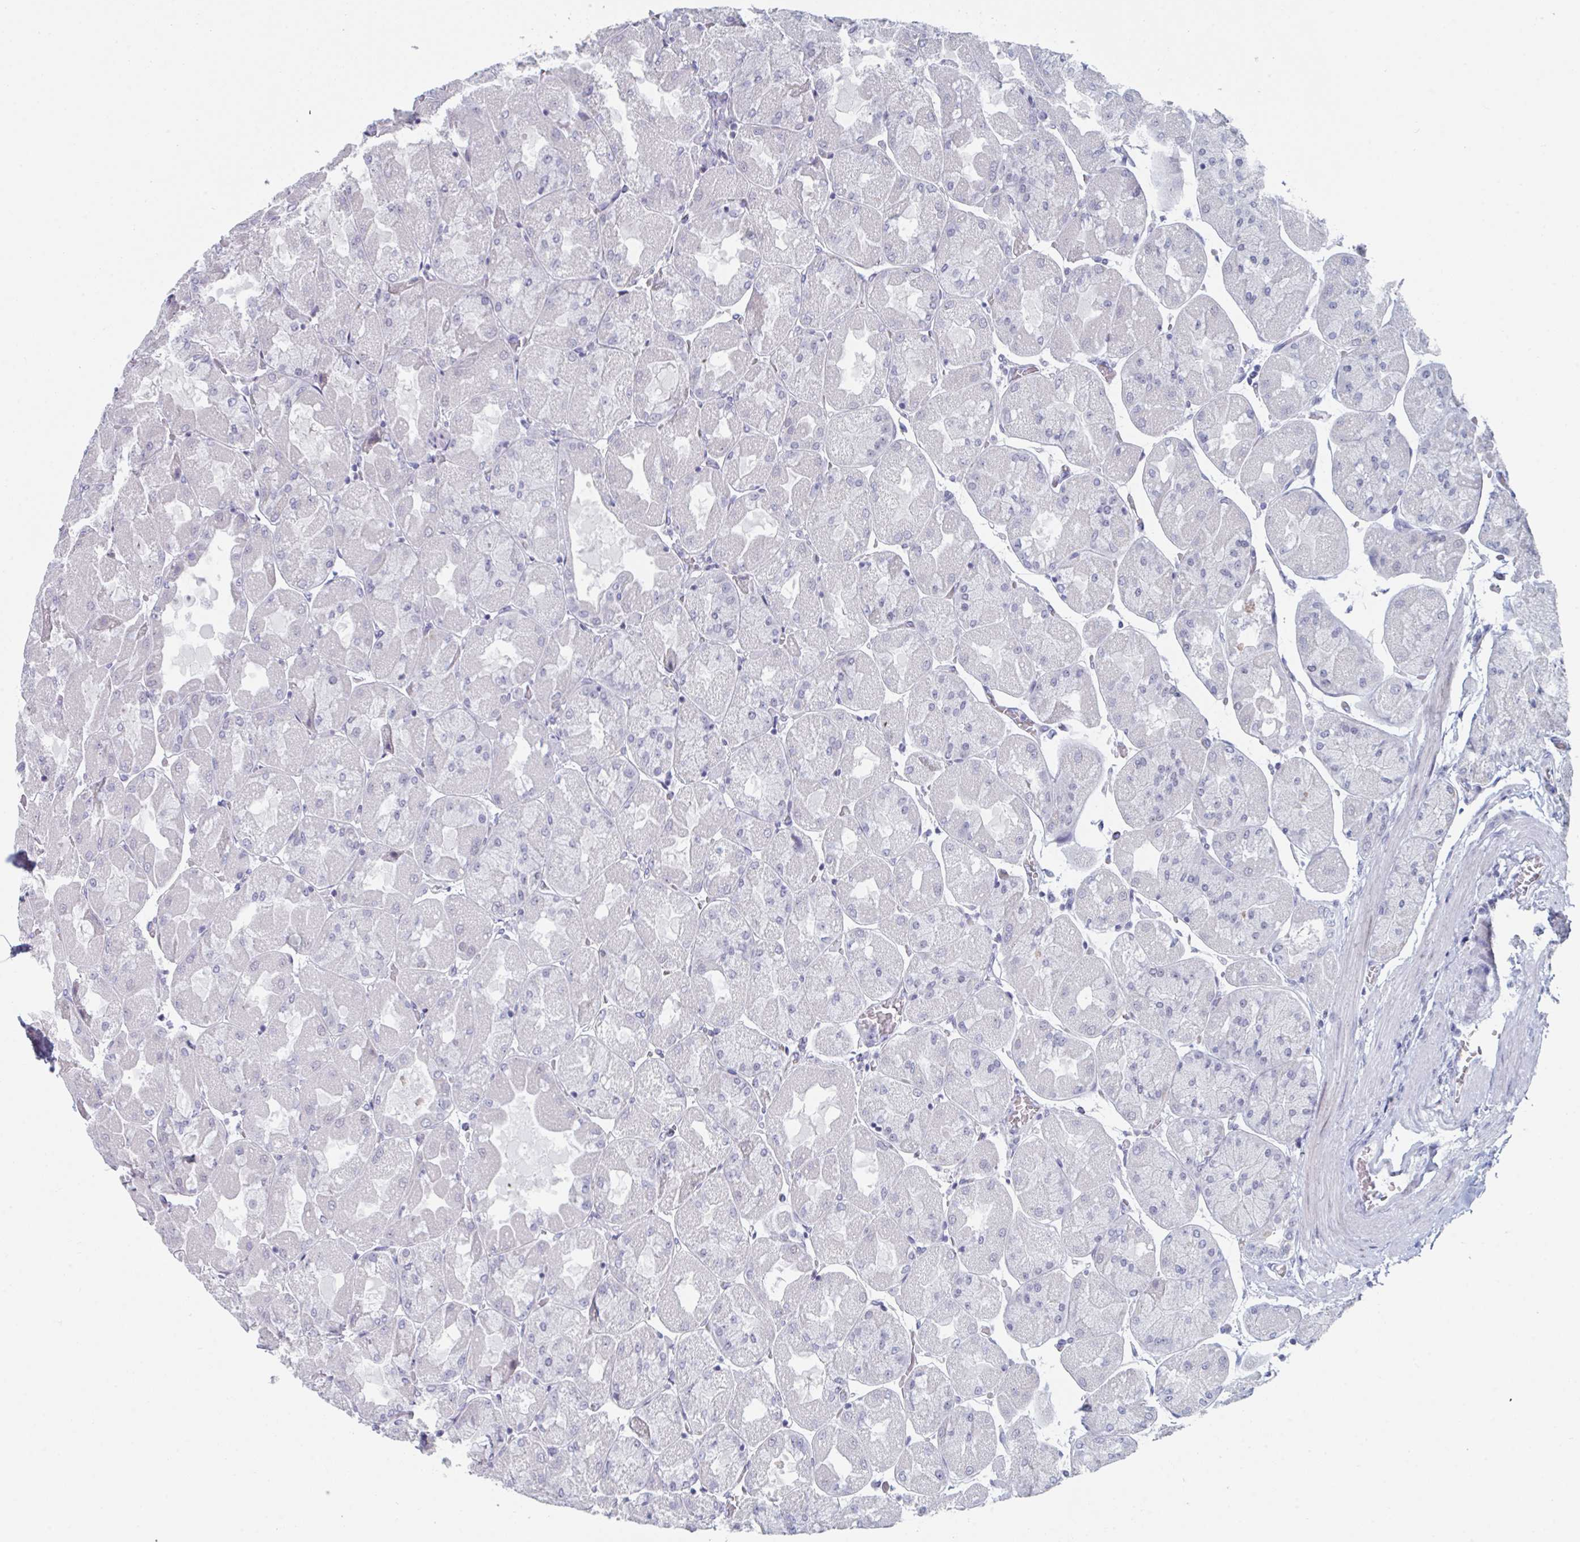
{"staining": {"intensity": "weak", "quantity": "25%-75%", "location": "nuclear"}, "tissue": "stomach", "cell_type": "Glandular cells", "image_type": "normal", "snomed": [{"axis": "morphology", "description": "Normal tissue, NOS"}, {"axis": "topography", "description": "Stomach"}], "caption": "The immunohistochemical stain shows weak nuclear expression in glandular cells of benign stomach. Immunohistochemistry stains the protein of interest in brown and the nuclei are stained blue.", "gene": "NR1H2", "patient": {"sex": "female", "age": 61}}